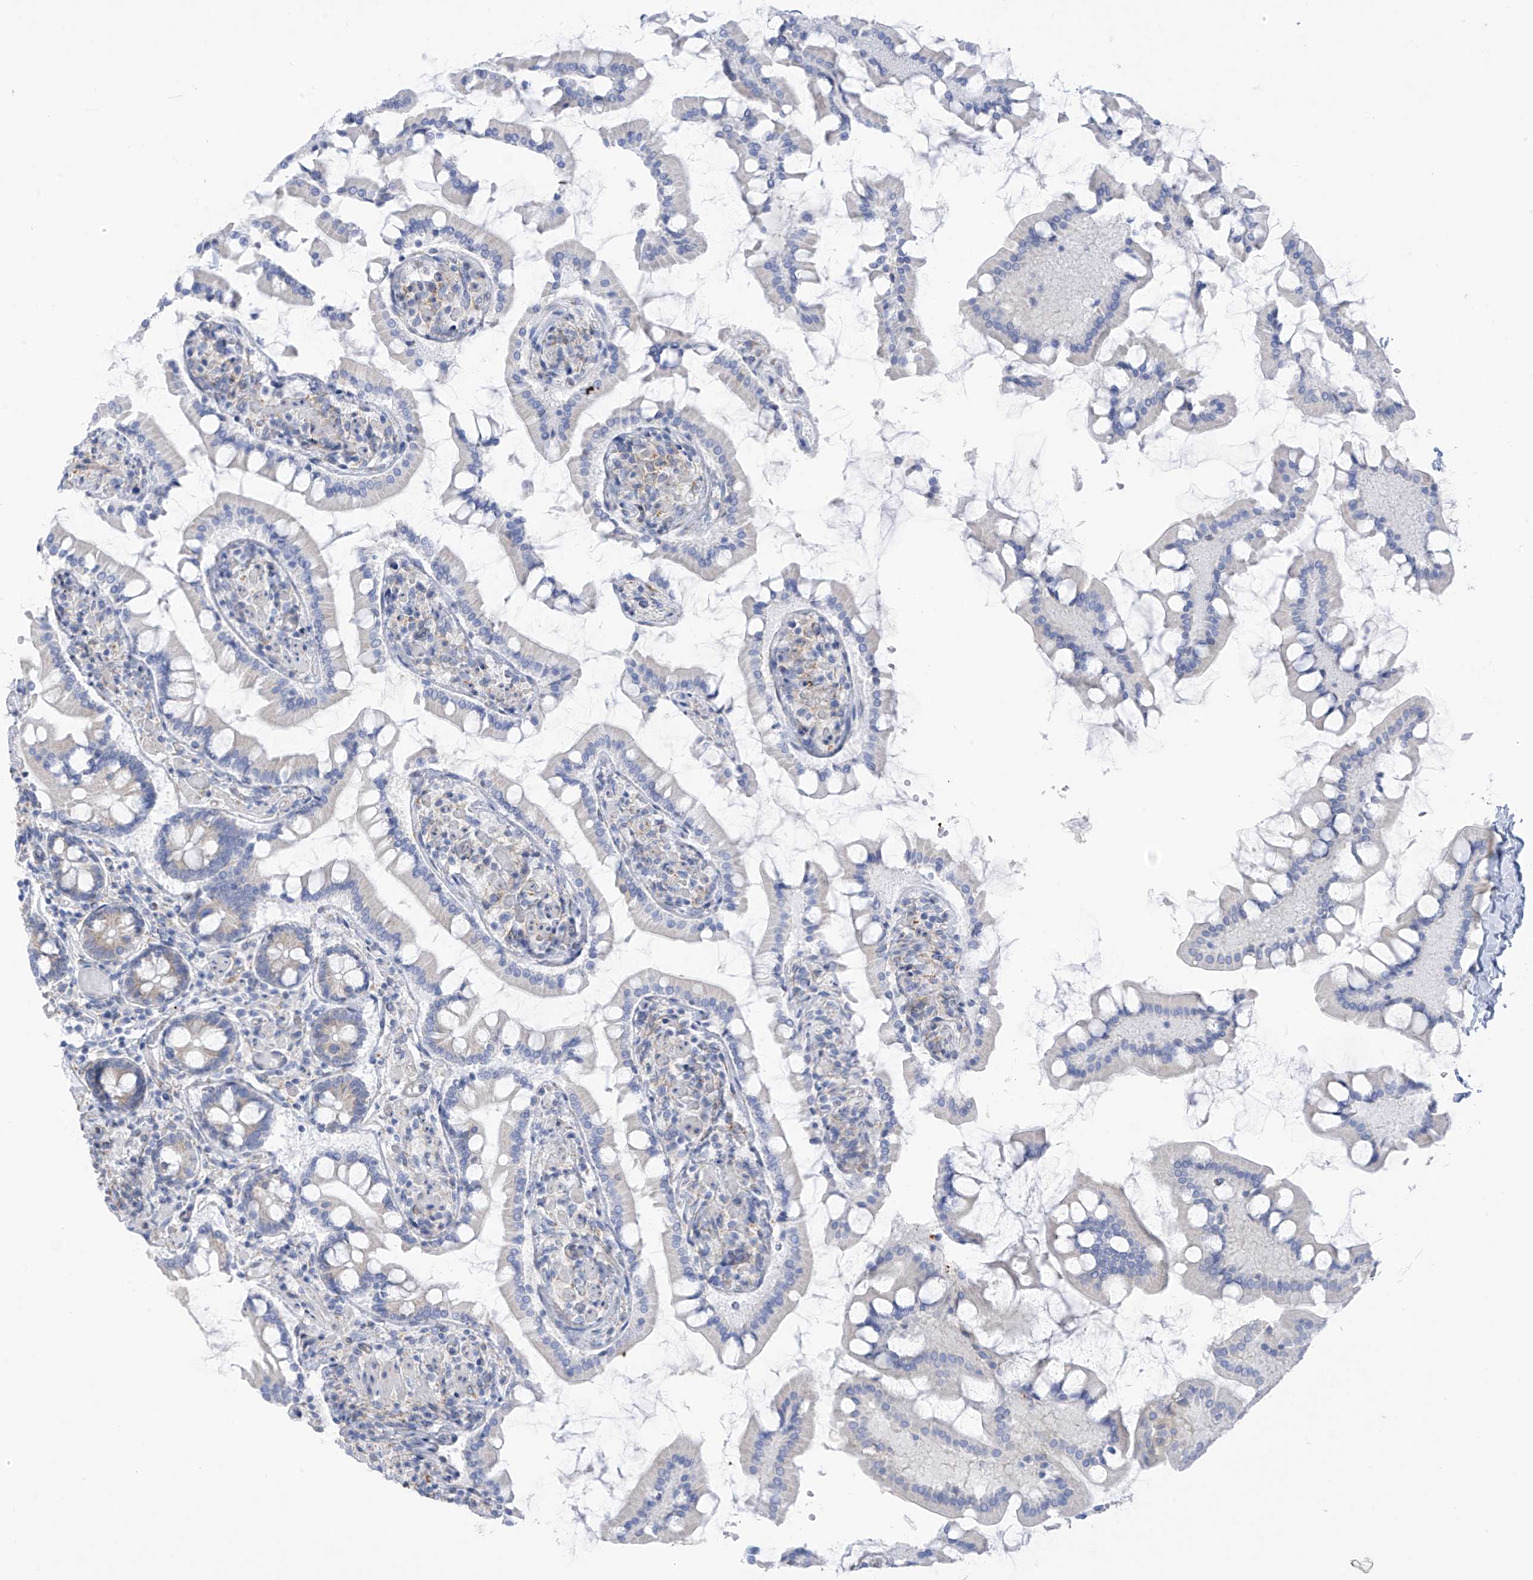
{"staining": {"intensity": "weak", "quantity": "<25%", "location": "cytoplasmic/membranous"}, "tissue": "small intestine", "cell_type": "Glandular cells", "image_type": "normal", "snomed": [{"axis": "morphology", "description": "Normal tissue, NOS"}, {"axis": "topography", "description": "Small intestine"}], "caption": "Immunohistochemistry (IHC) micrograph of normal small intestine stained for a protein (brown), which demonstrates no positivity in glandular cells.", "gene": "RCN2", "patient": {"sex": "male", "age": 41}}